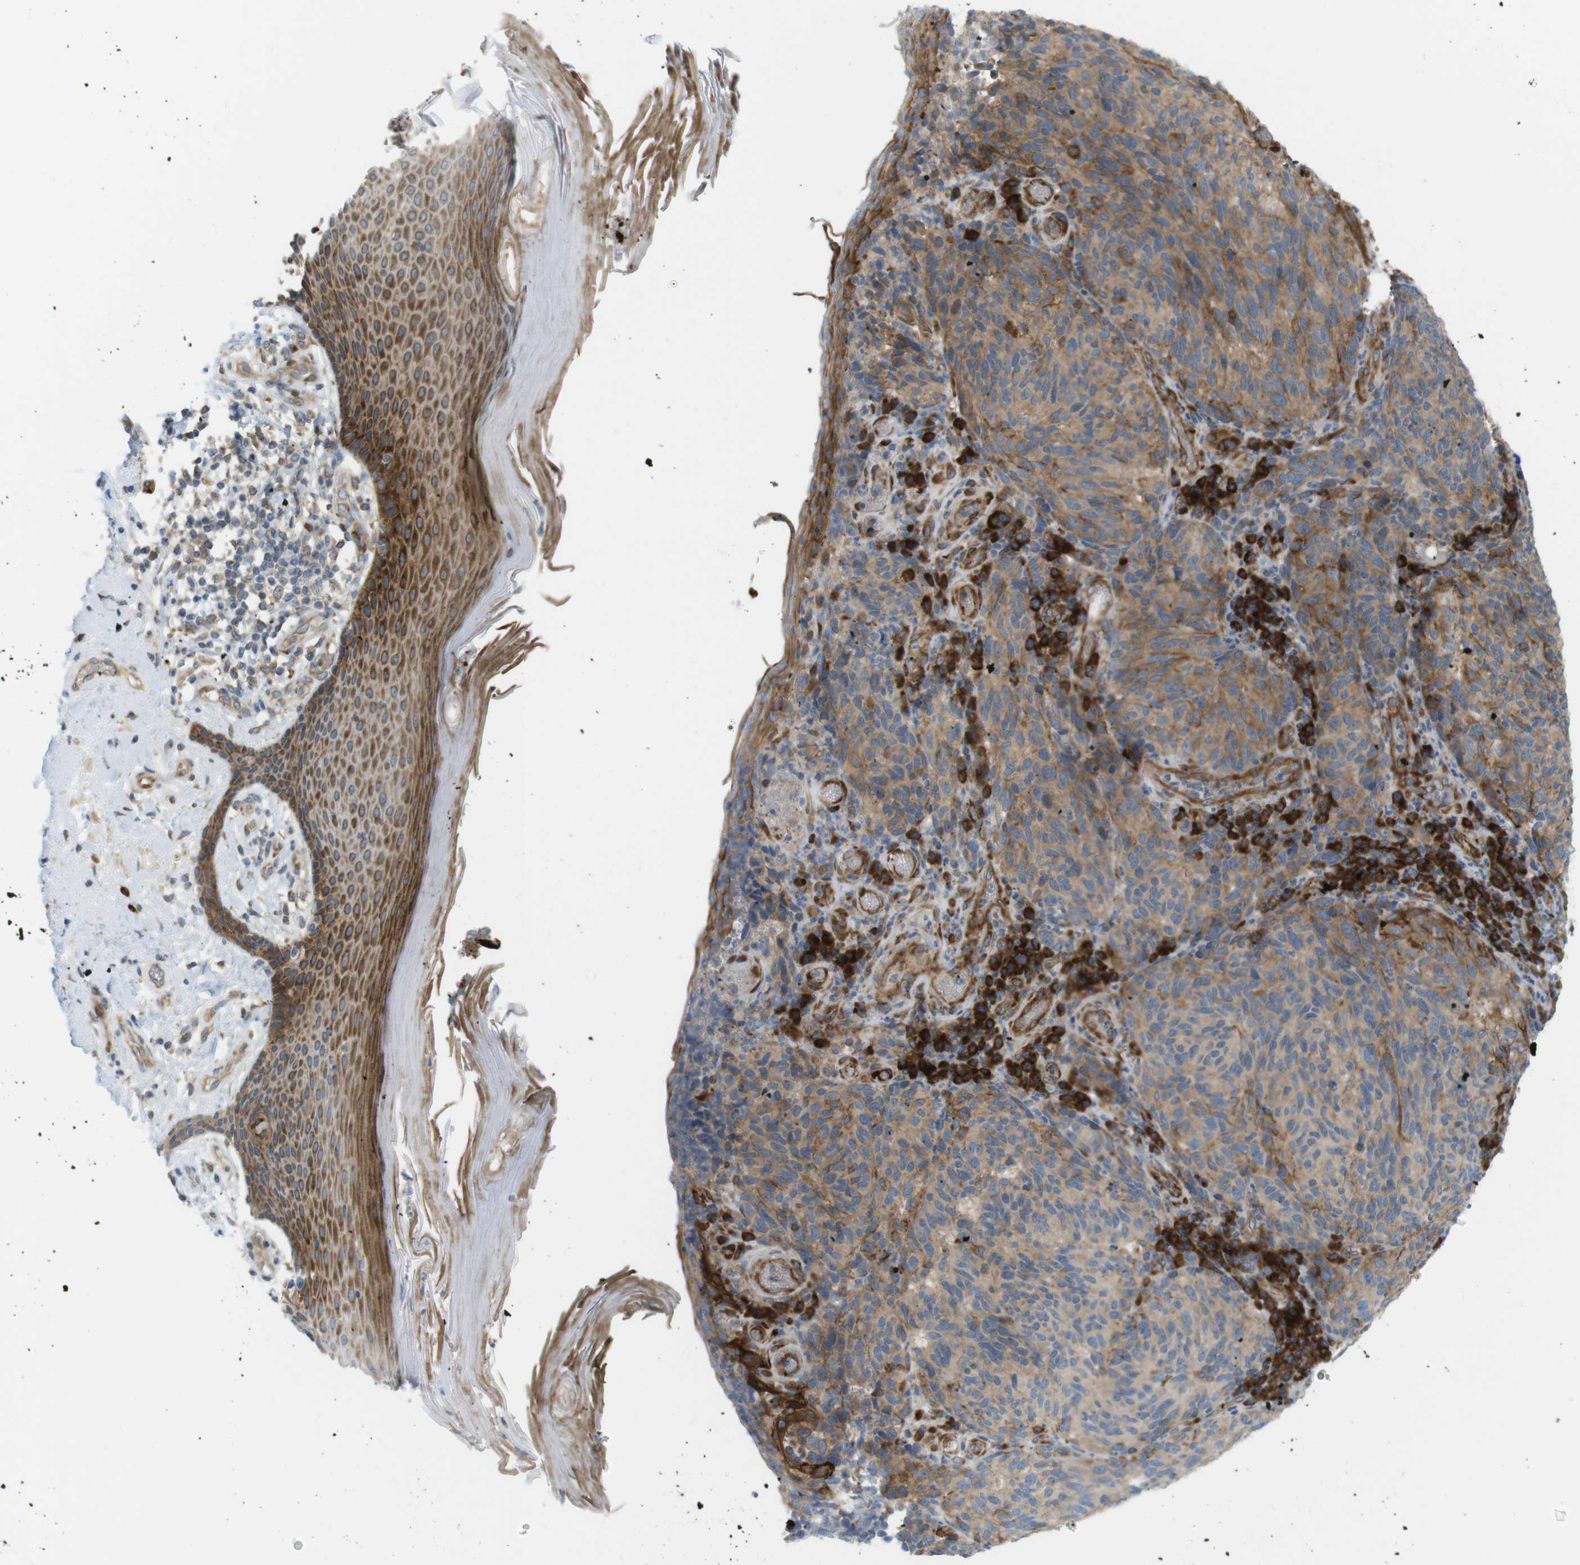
{"staining": {"intensity": "moderate", "quantity": ">75%", "location": "cytoplasmic/membranous"}, "tissue": "melanoma", "cell_type": "Tumor cells", "image_type": "cancer", "snomed": [{"axis": "morphology", "description": "Malignant melanoma, NOS"}, {"axis": "topography", "description": "Skin"}], "caption": "A medium amount of moderate cytoplasmic/membranous expression is seen in about >75% of tumor cells in melanoma tissue.", "gene": "GJC3", "patient": {"sex": "female", "age": 73}}